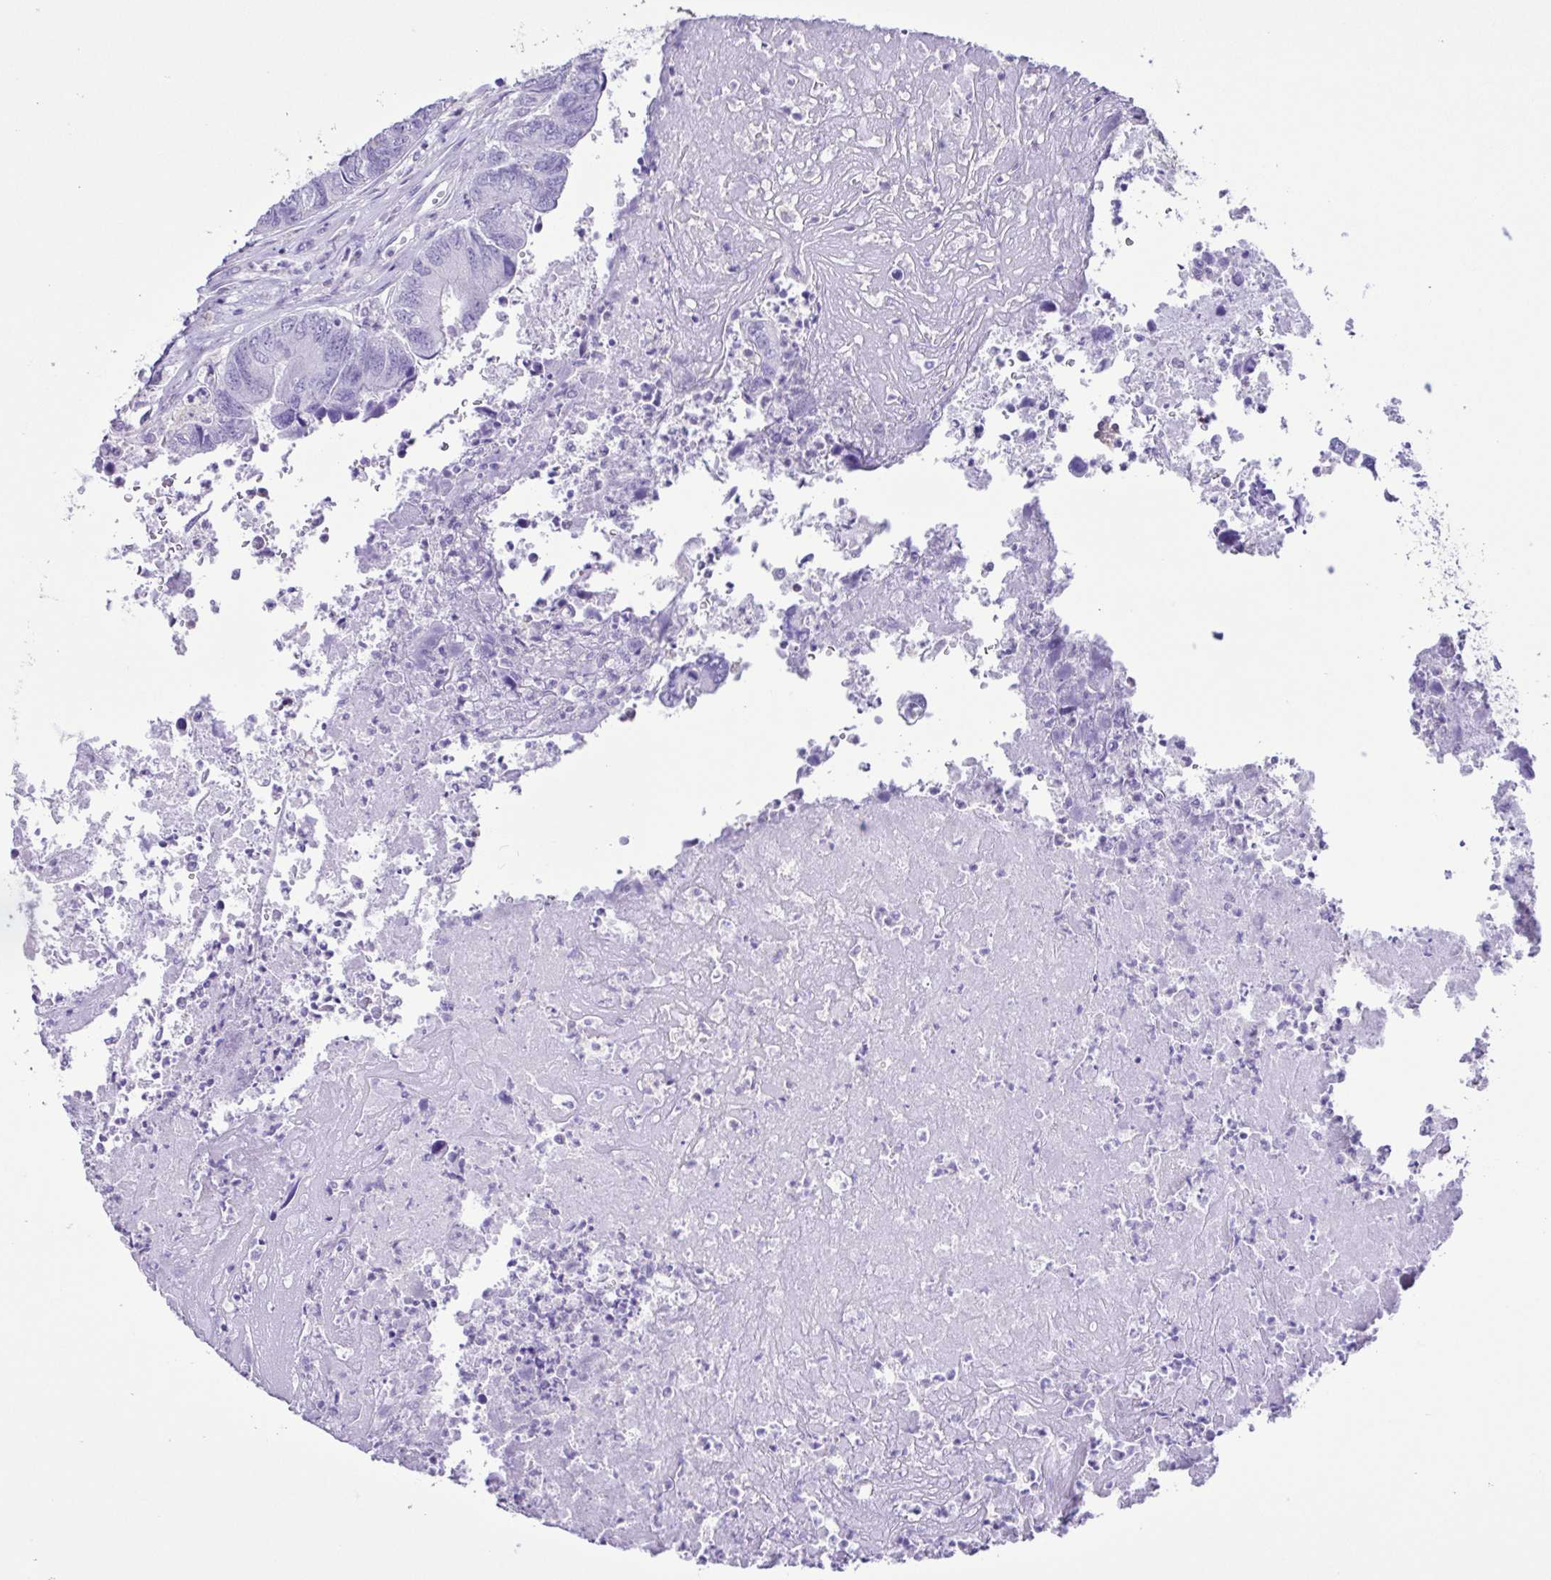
{"staining": {"intensity": "negative", "quantity": "none", "location": "none"}, "tissue": "colorectal cancer", "cell_type": "Tumor cells", "image_type": "cancer", "snomed": [{"axis": "morphology", "description": "Adenocarcinoma, NOS"}, {"axis": "topography", "description": "Colon"}], "caption": "A high-resolution photomicrograph shows IHC staining of colorectal cancer, which displays no significant staining in tumor cells.", "gene": "CYP17A1", "patient": {"sex": "female", "age": 67}}